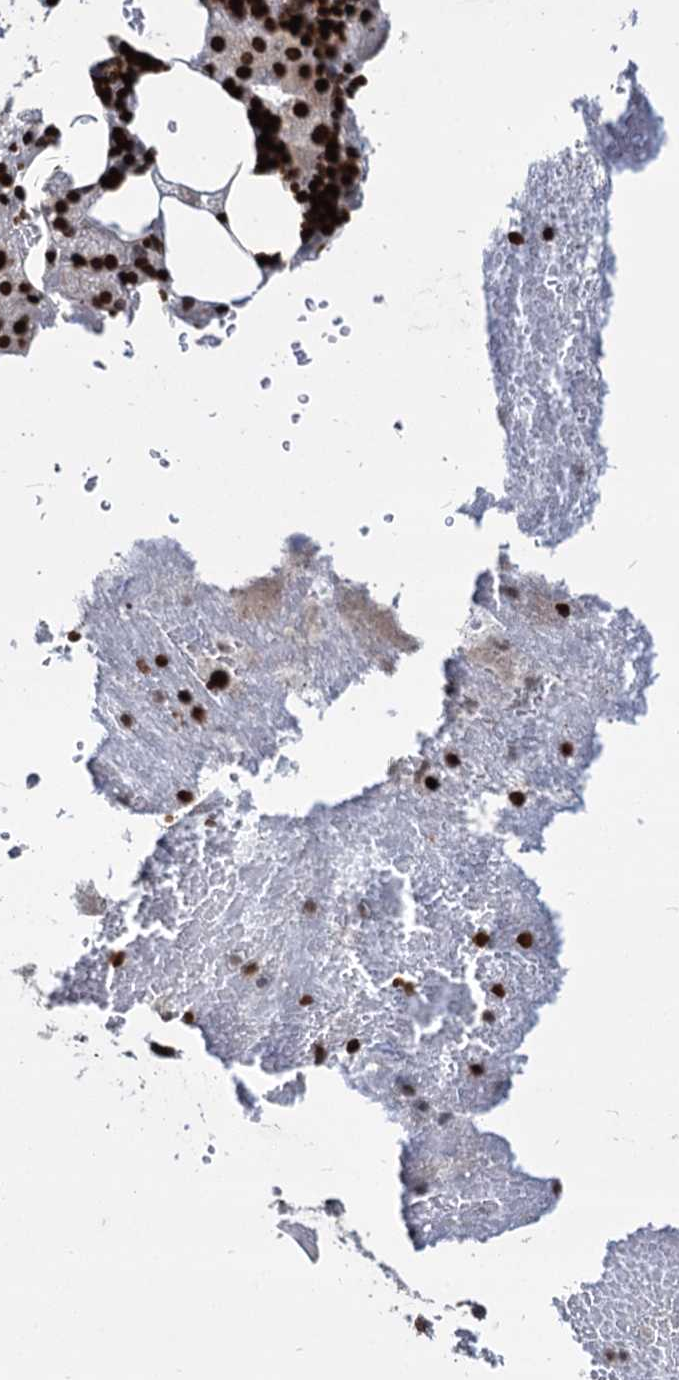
{"staining": {"intensity": "strong", "quantity": ">75%", "location": "nuclear"}, "tissue": "adrenal gland", "cell_type": "Glandular cells", "image_type": "normal", "snomed": [{"axis": "morphology", "description": "Normal tissue, NOS"}, {"axis": "topography", "description": "Adrenal gland"}], "caption": "Normal adrenal gland shows strong nuclear staining in about >75% of glandular cells (Stains: DAB (3,3'-diaminobenzidine) in brown, nuclei in blue, Microscopy: brightfield microscopy at high magnification)..", "gene": "MECP2", "patient": {"sex": "female", "age": 59}}